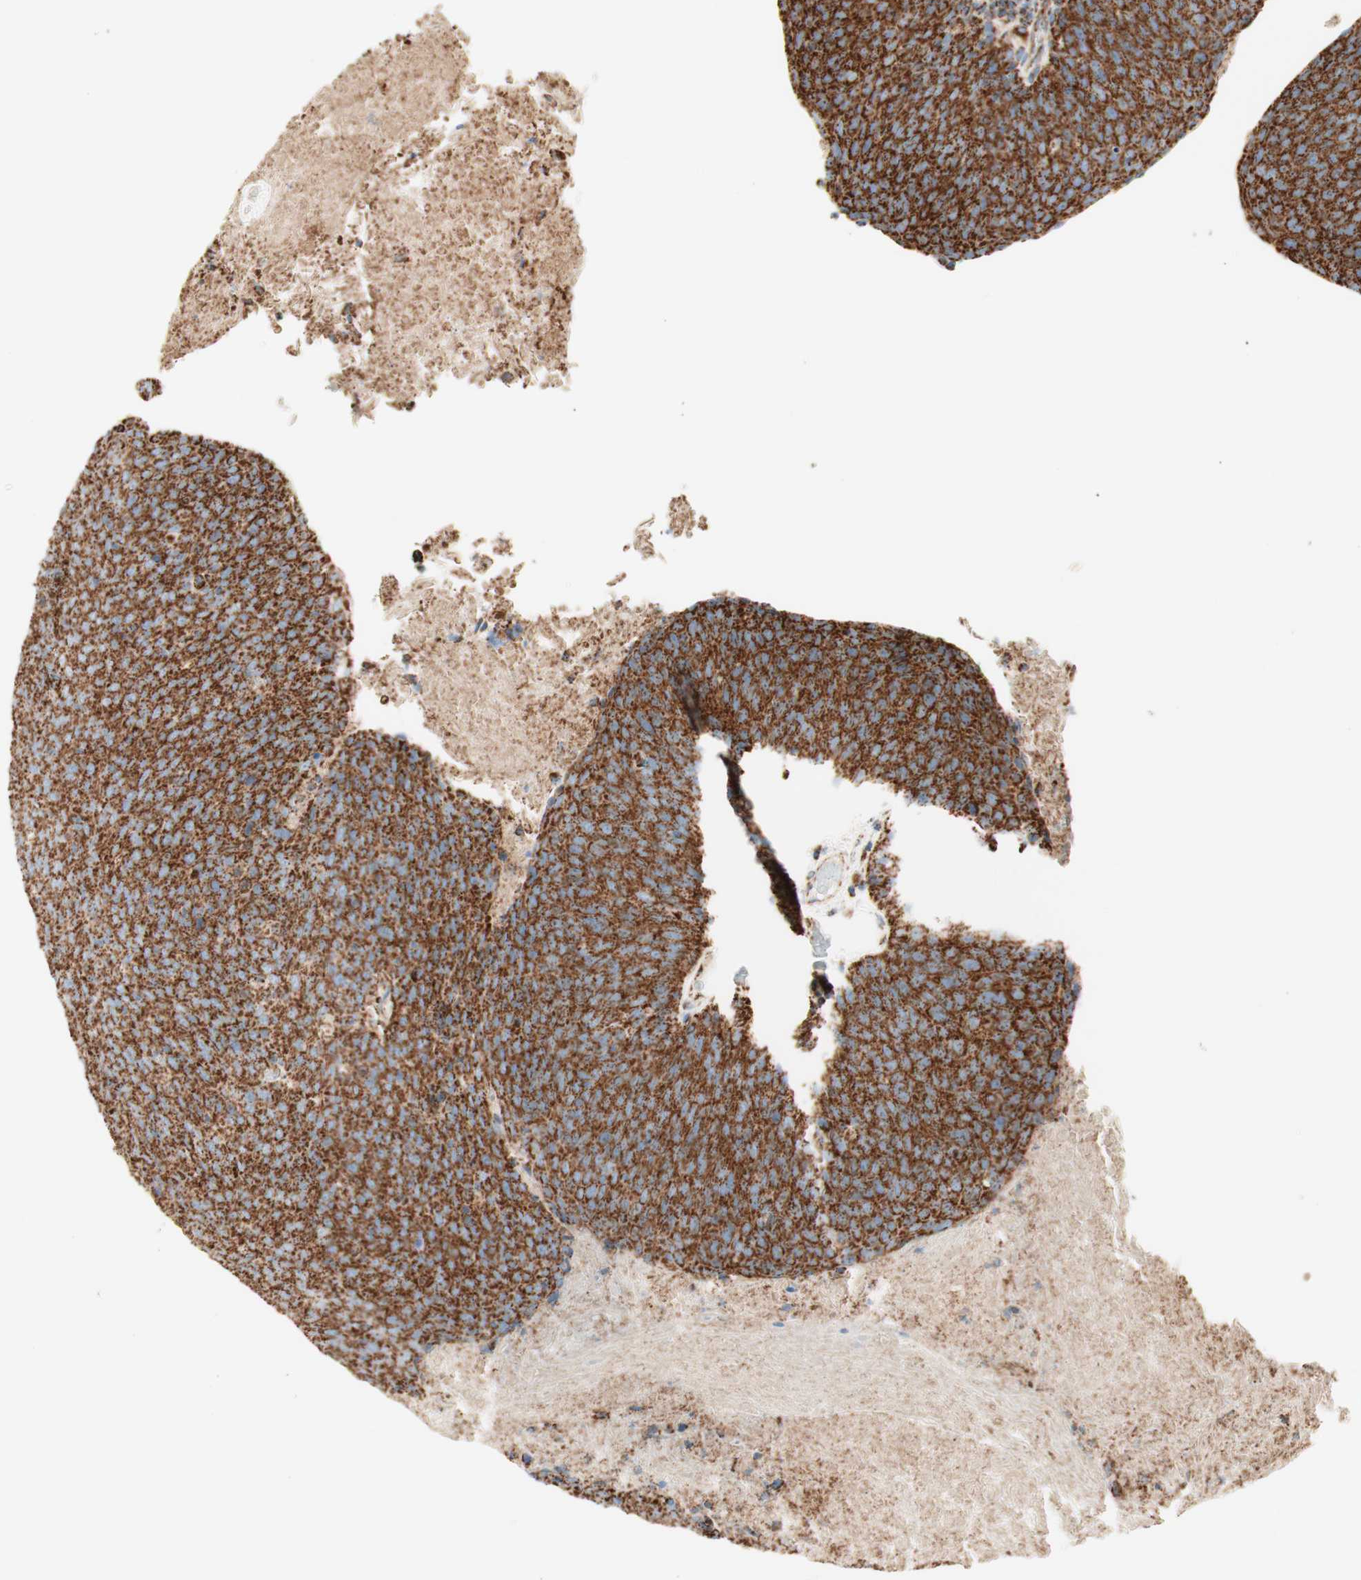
{"staining": {"intensity": "strong", "quantity": ">75%", "location": "cytoplasmic/membranous"}, "tissue": "head and neck cancer", "cell_type": "Tumor cells", "image_type": "cancer", "snomed": [{"axis": "morphology", "description": "Squamous cell carcinoma, NOS"}, {"axis": "morphology", "description": "Squamous cell carcinoma, metastatic, NOS"}, {"axis": "topography", "description": "Lymph node"}, {"axis": "topography", "description": "Head-Neck"}], "caption": "The image shows a brown stain indicating the presence of a protein in the cytoplasmic/membranous of tumor cells in head and neck cancer. (brown staining indicates protein expression, while blue staining denotes nuclei).", "gene": "TOMM20", "patient": {"sex": "male", "age": 62}}